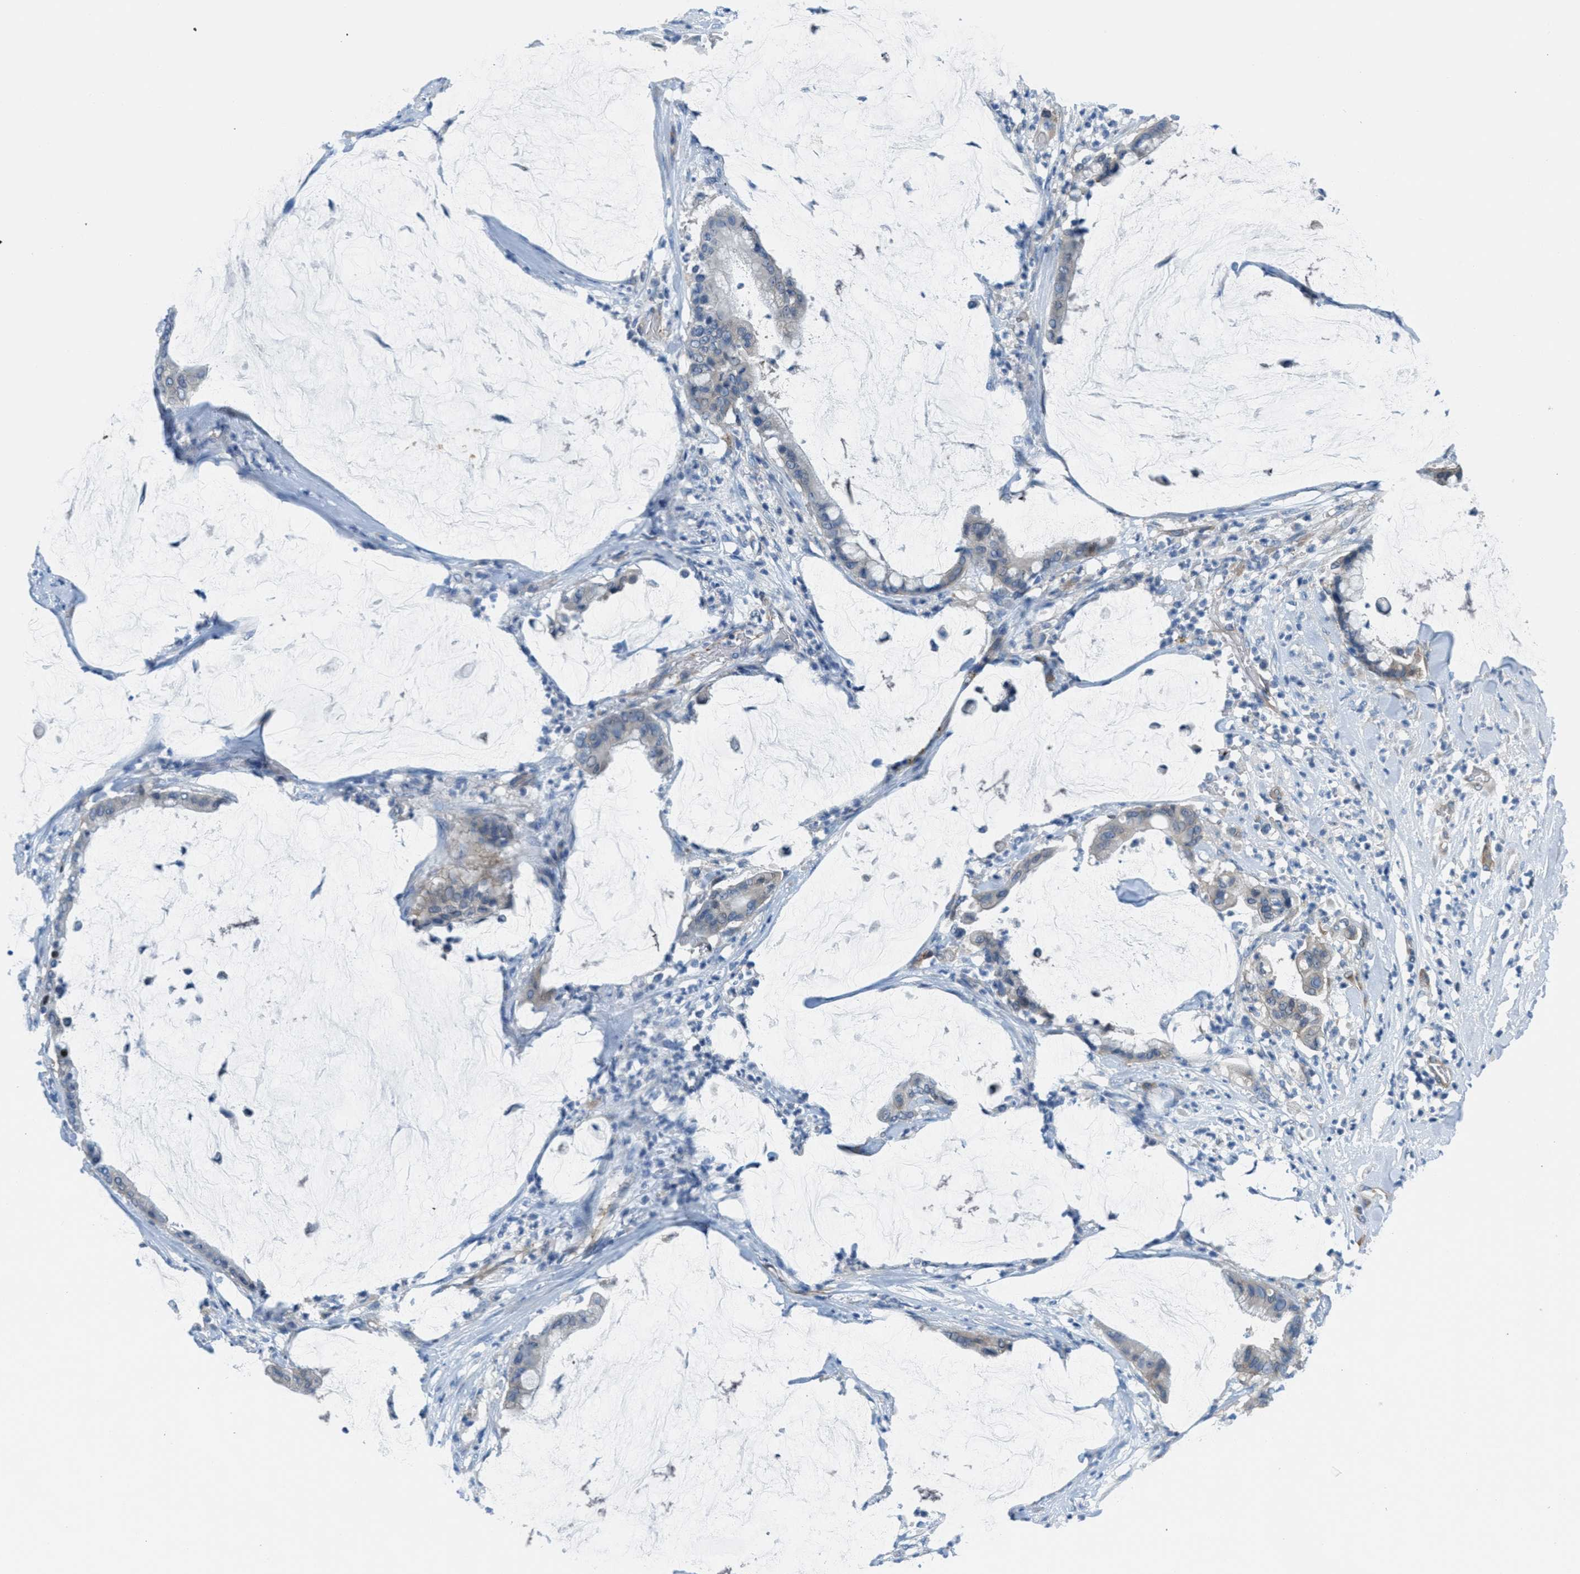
{"staining": {"intensity": "weak", "quantity": "<25%", "location": "cytoplasmic/membranous"}, "tissue": "pancreatic cancer", "cell_type": "Tumor cells", "image_type": "cancer", "snomed": [{"axis": "morphology", "description": "Adenocarcinoma, NOS"}, {"axis": "topography", "description": "Pancreas"}], "caption": "Tumor cells show no significant positivity in pancreatic adenocarcinoma.", "gene": "MAPRE2", "patient": {"sex": "male", "age": 41}}